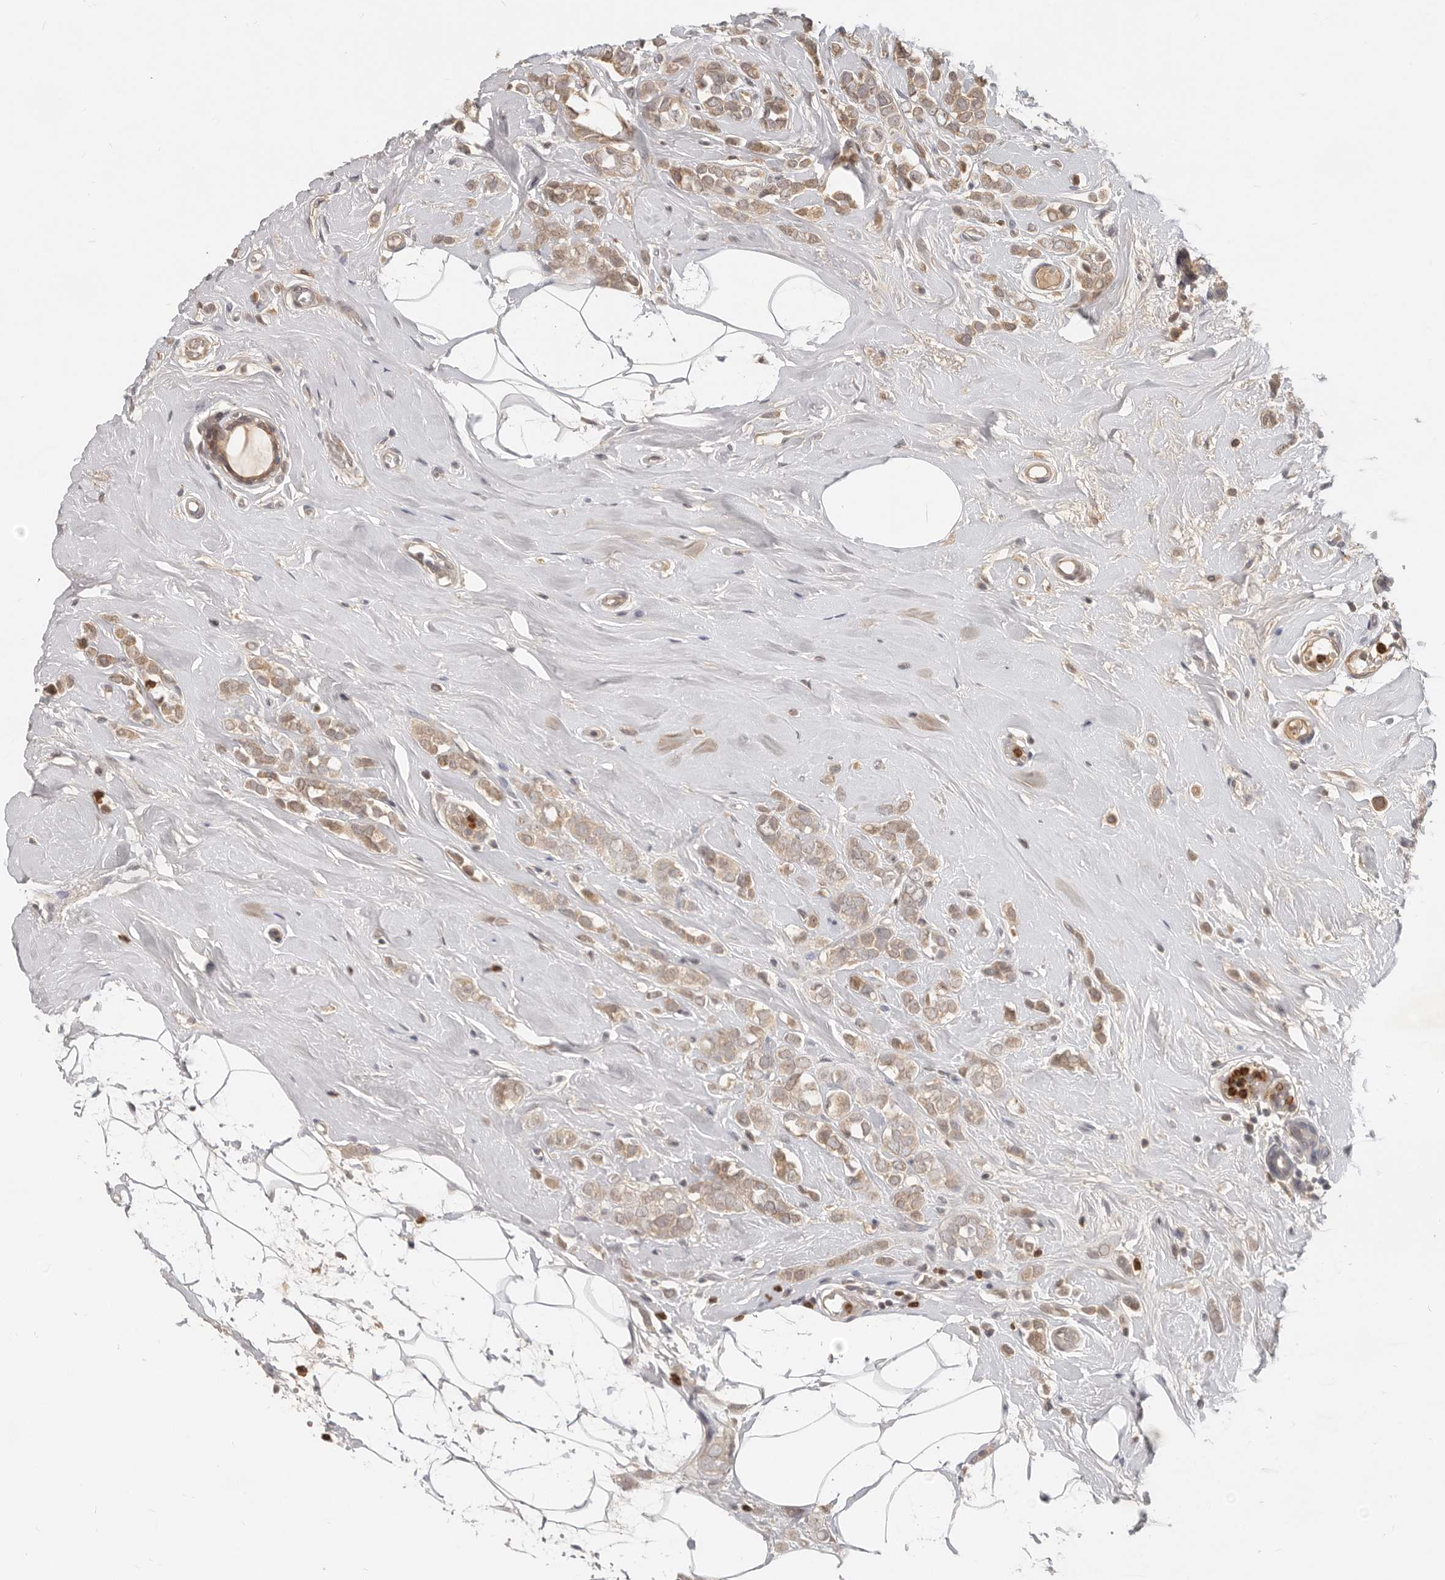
{"staining": {"intensity": "moderate", "quantity": ">75%", "location": "cytoplasmic/membranous"}, "tissue": "breast cancer", "cell_type": "Tumor cells", "image_type": "cancer", "snomed": [{"axis": "morphology", "description": "Lobular carcinoma"}, {"axis": "topography", "description": "Breast"}], "caption": "Immunohistochemistry (DAB) staining of breast cancer reveals moderate cytoplasmic/membranous protein staining in approximately >75% of tumor cells. (DAB = brown stain, brightfield microscopy at high magnification).", "gene": "USP49", "patient": {"sex": "female", "age": 47}}